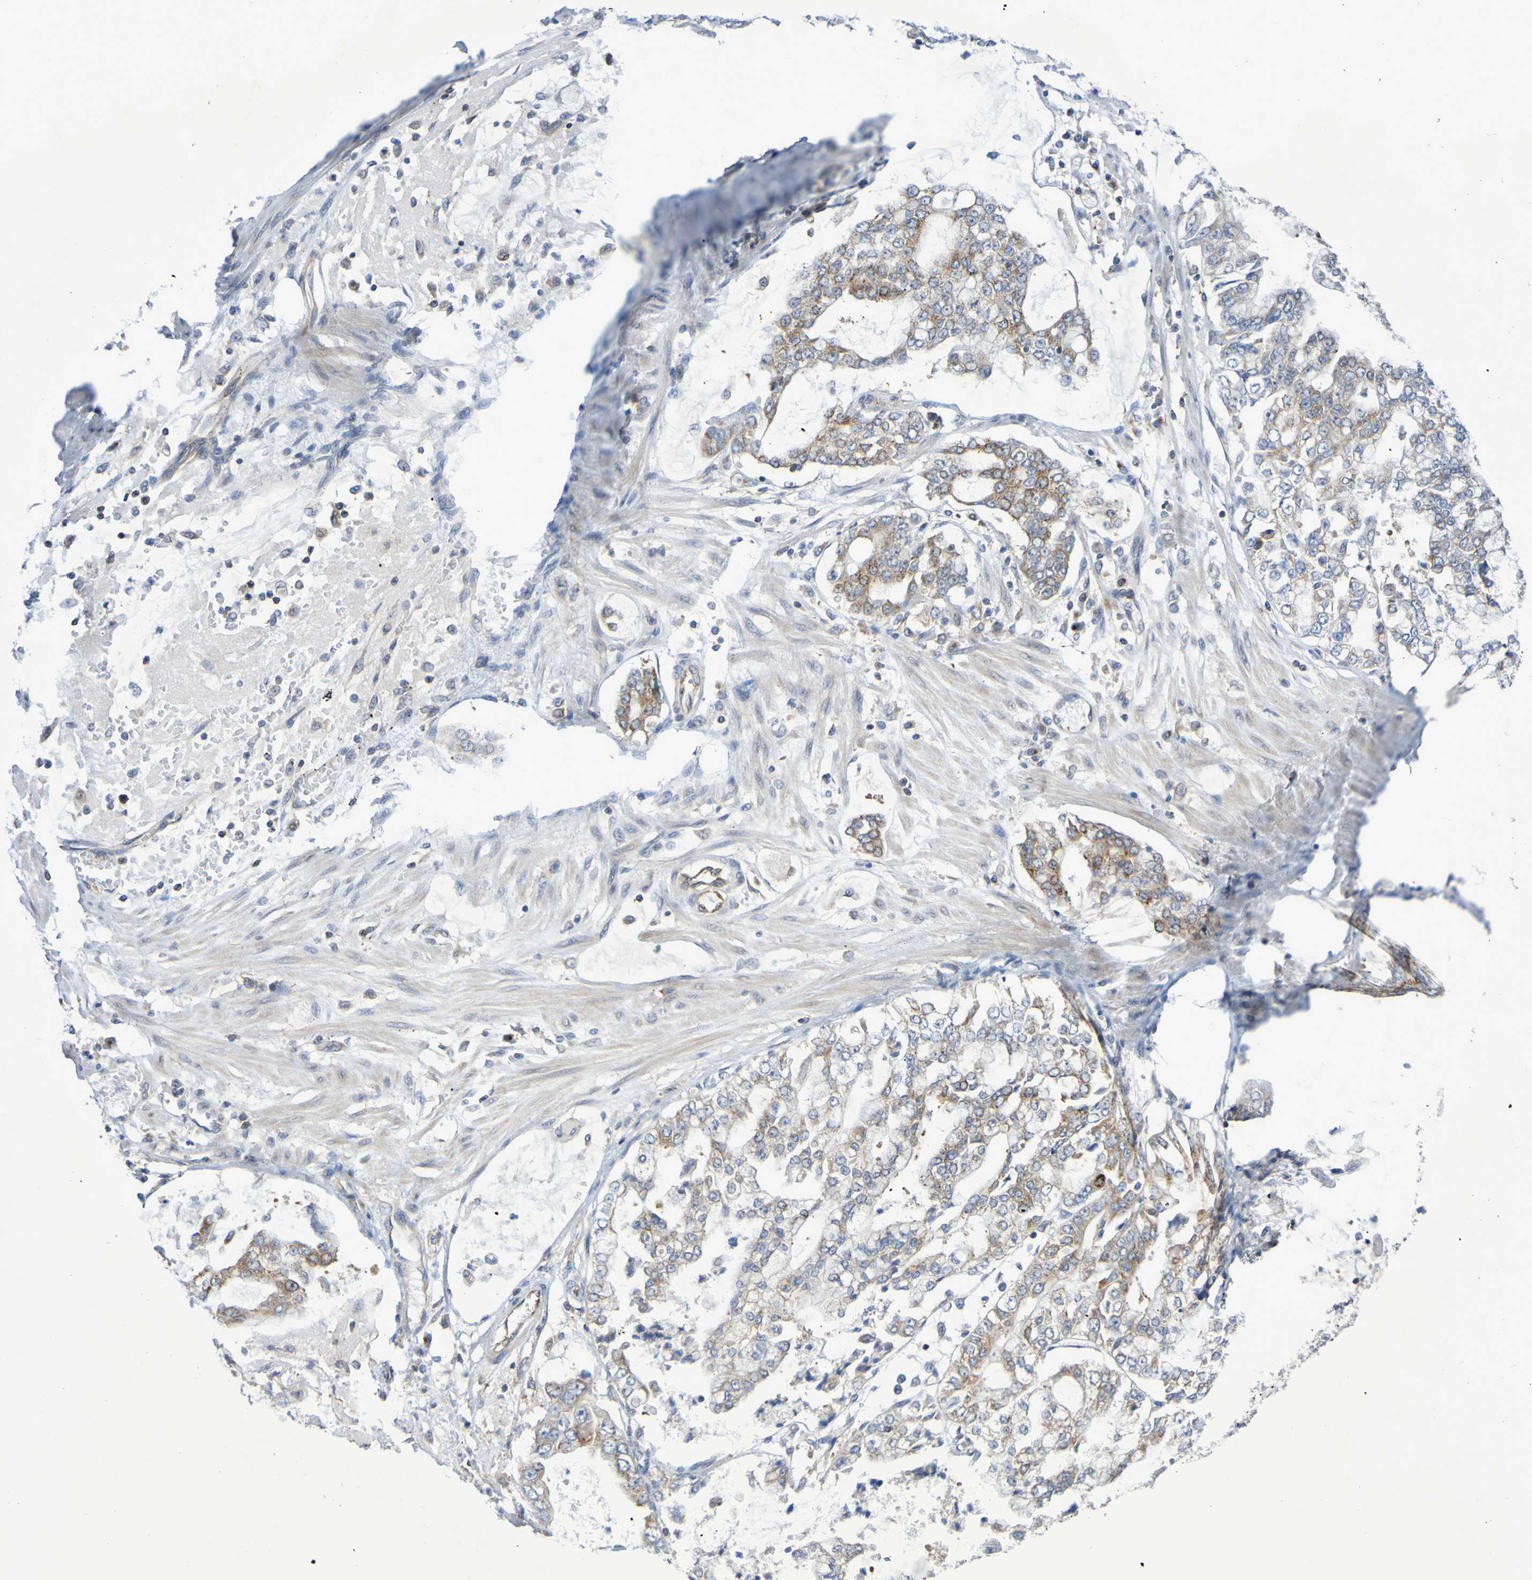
{"staining": {"intensity": "weak", "quantity": ">75%", "location": "cytoplasmic/membranous"}, "tissue": "stomach cancer", "cell_type": "Tumor cells", "image_type": "cancer", "snomed": [{"axis": "morphology", "description": "Adenocarcinoma, NOS"}, {"axis": "topography", "description": "Stomach"}], "caption": "Immunohistochemistry histopathology image of human adenocarcinoma (stomach) stained for a protein (brown), which displays low levels of weak cytoplasmic/membranous staining in approximately >75% of tumor cells.", "gene": "LMBRD2", "patient": {"sex": "male", "age": 76}}